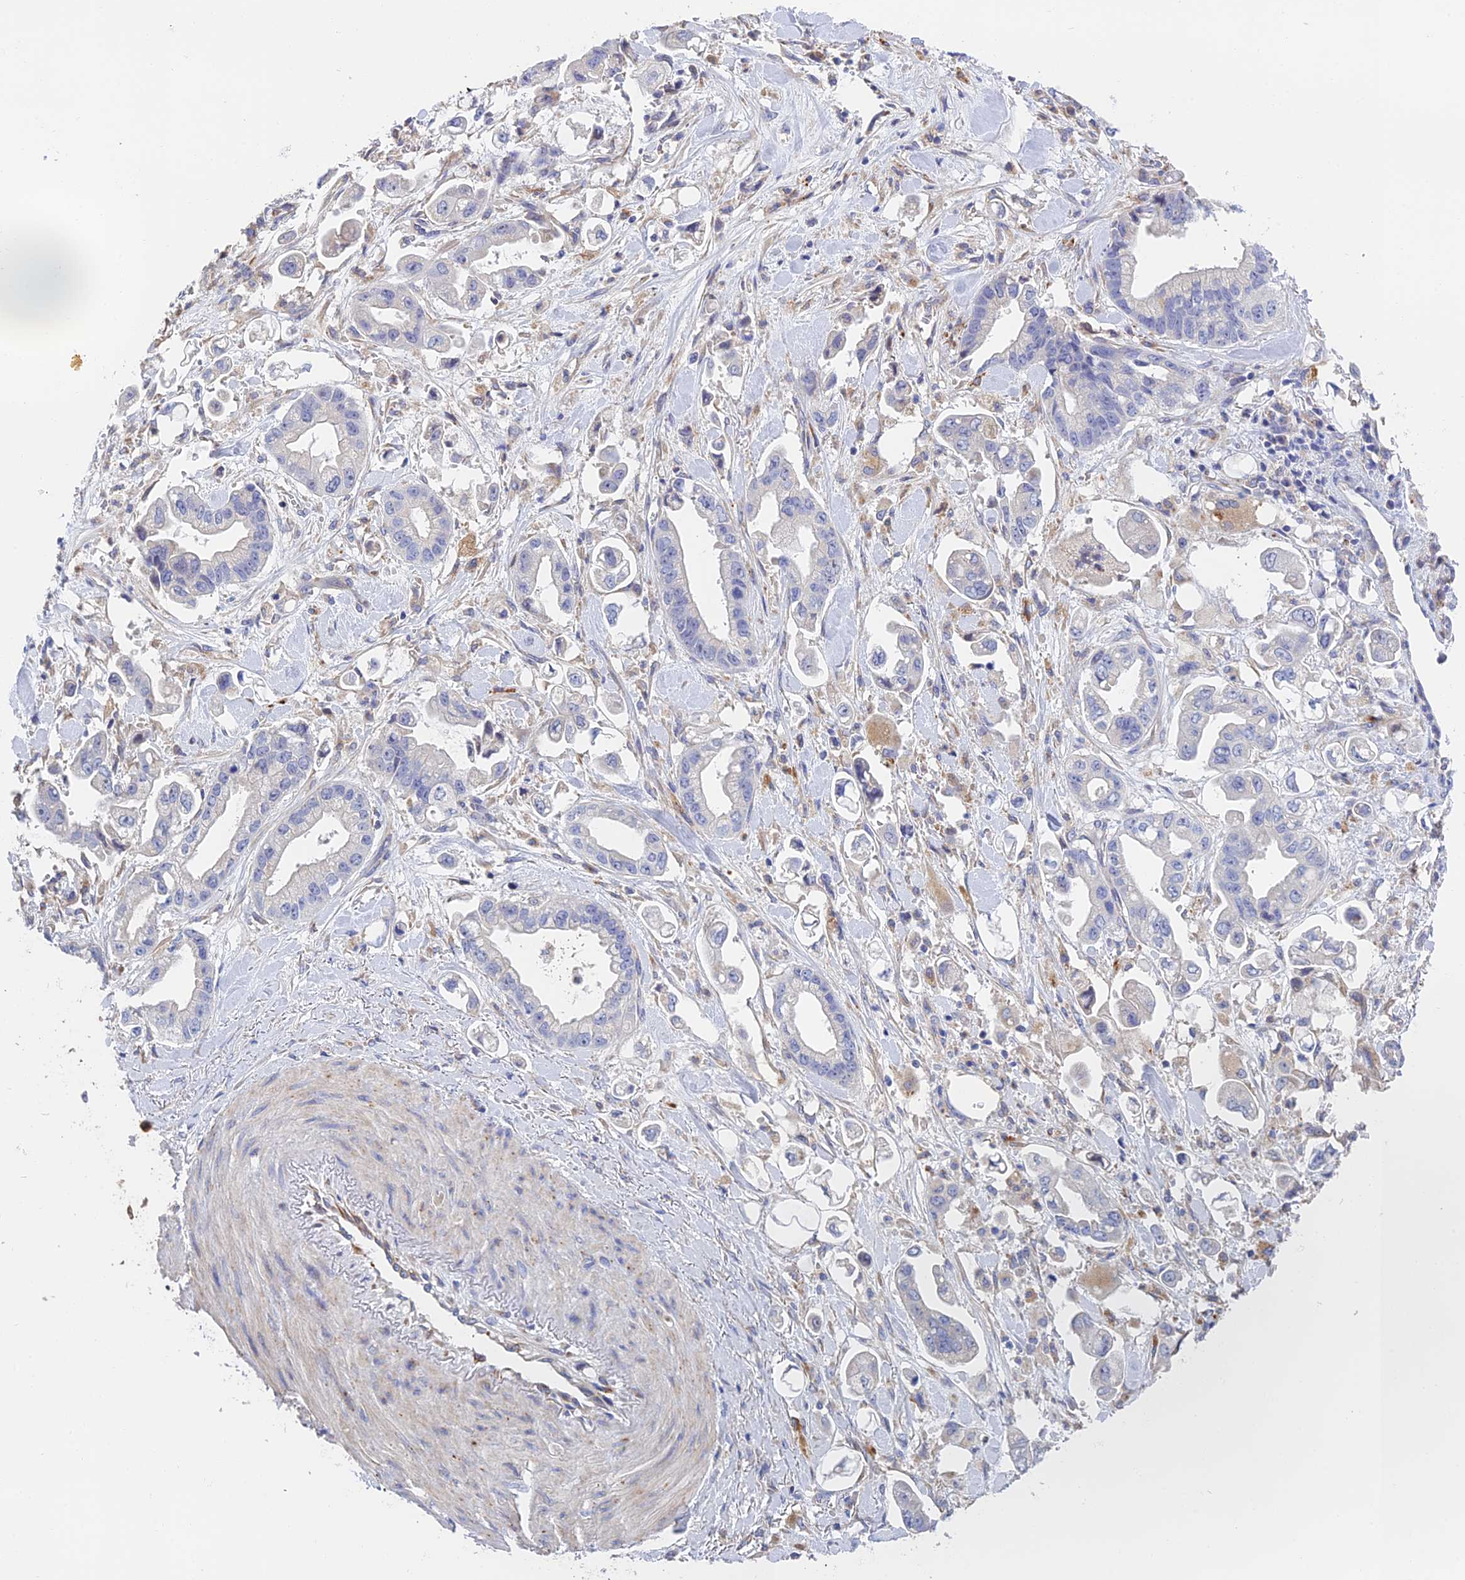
{"staining": {"intensity": "negative", "quantity": "none", "location": "none"}, "tissue": "stomach cancer", "cell_type": "Tumor cells", "image_type": "cancer", "snomed": [{"axis": "morphology", "description": "Adenocarcinoma, NOS"}, {"axis": "topography", "description": "Stomach"}], "caption": "Tumor cells show no significant expression in stomach cancer.", "gene": "RPGRIP1L", "patient": {"sex": "male", "age": 62}}